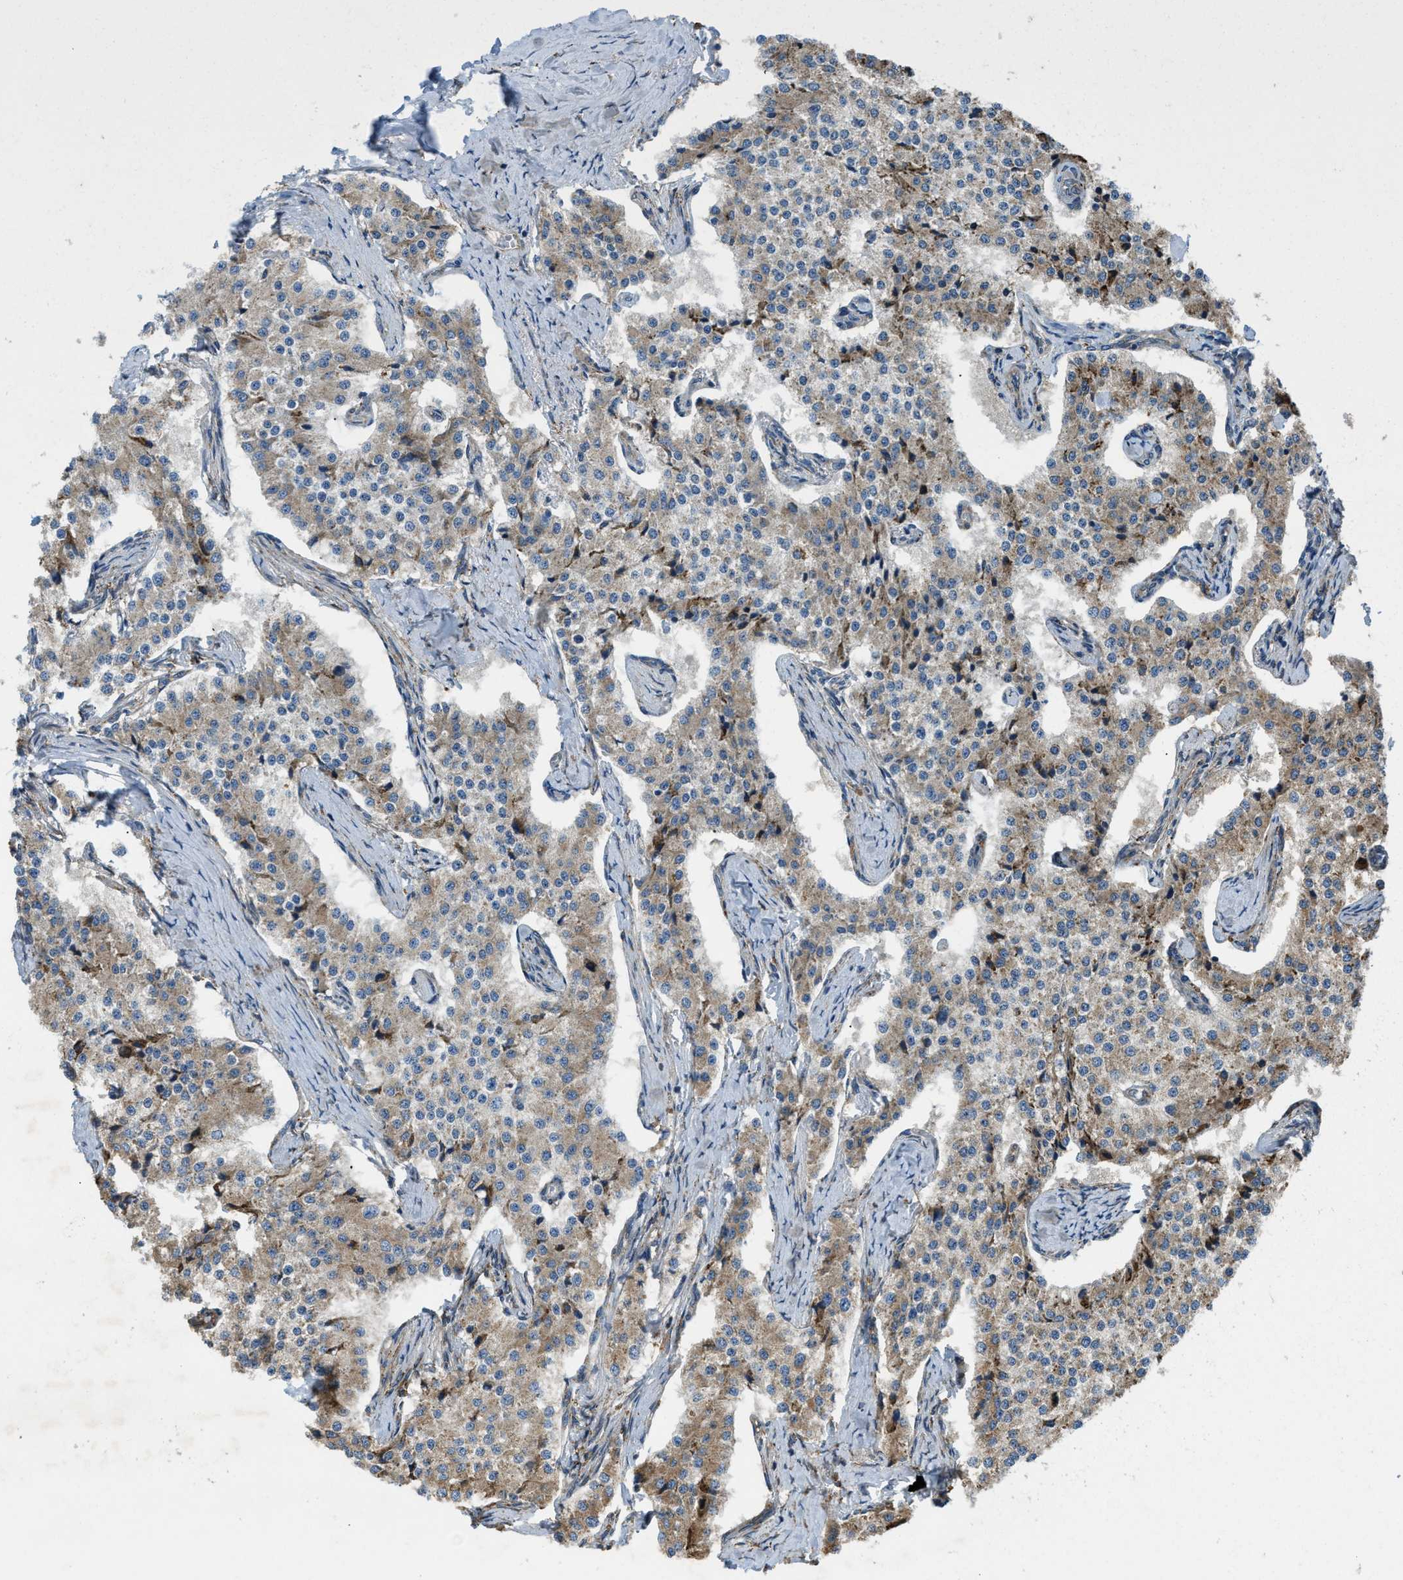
{"staining": {"intensity": "moderate", "quantity": "25%-75%", "location": "cytoplasmic/membranous"}, "tissue": "carcinoid", "cell_type": "Tumor cells", "image_type": "cancer", "snomed": [{"axis": "morphology", "description": "Carcinoid, malignant, NOS"}, {"axis": "topography", "description": "Colon"}], "caption": "Carcinoid (malignant) stained with a protein marker exhibits moderate staining in tumor cells.", "gene": "TMEM68", "patient": {"sex": "female", "age": 52}}